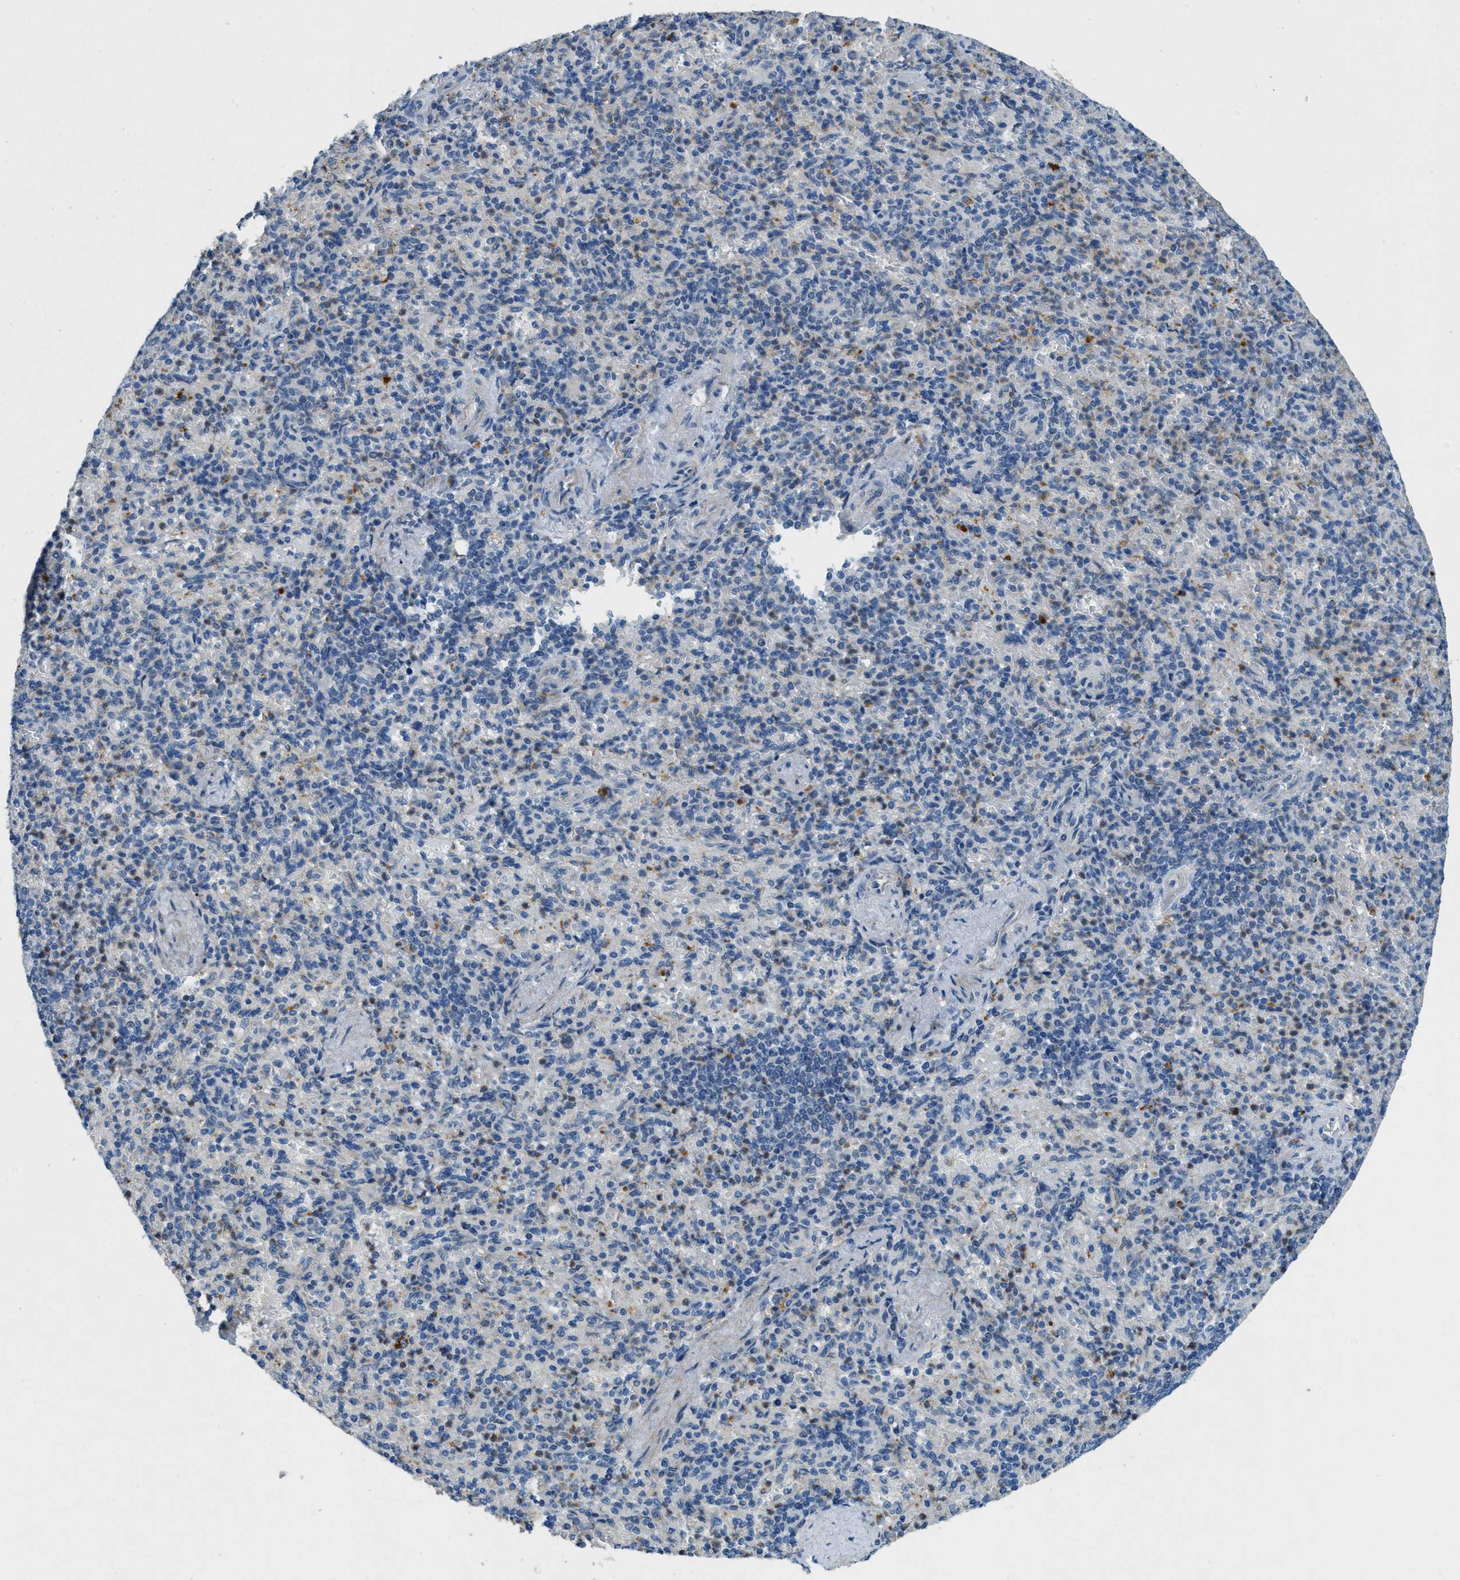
{"staining": {"intensity": "moderate", "quantity": "25%-75%", "location": "cytoplasmic/membranous"}, "tissue": "spleen", "cell_type": "Cells in red pulp", "image_type": "normal", "snomed": [{"axis": "morphology", "description": "Normal tissue, NOS"}, {"axis": "topography", "description": "Spleen"}], "caption": "Protein expression analysis of unremarkable spleen displays moderate cytoplasmic/membranous expression in about 25%-75% of cells in red pulp.", "gene": "SNX14", "patient": {"sex": "female", "age": 74}}